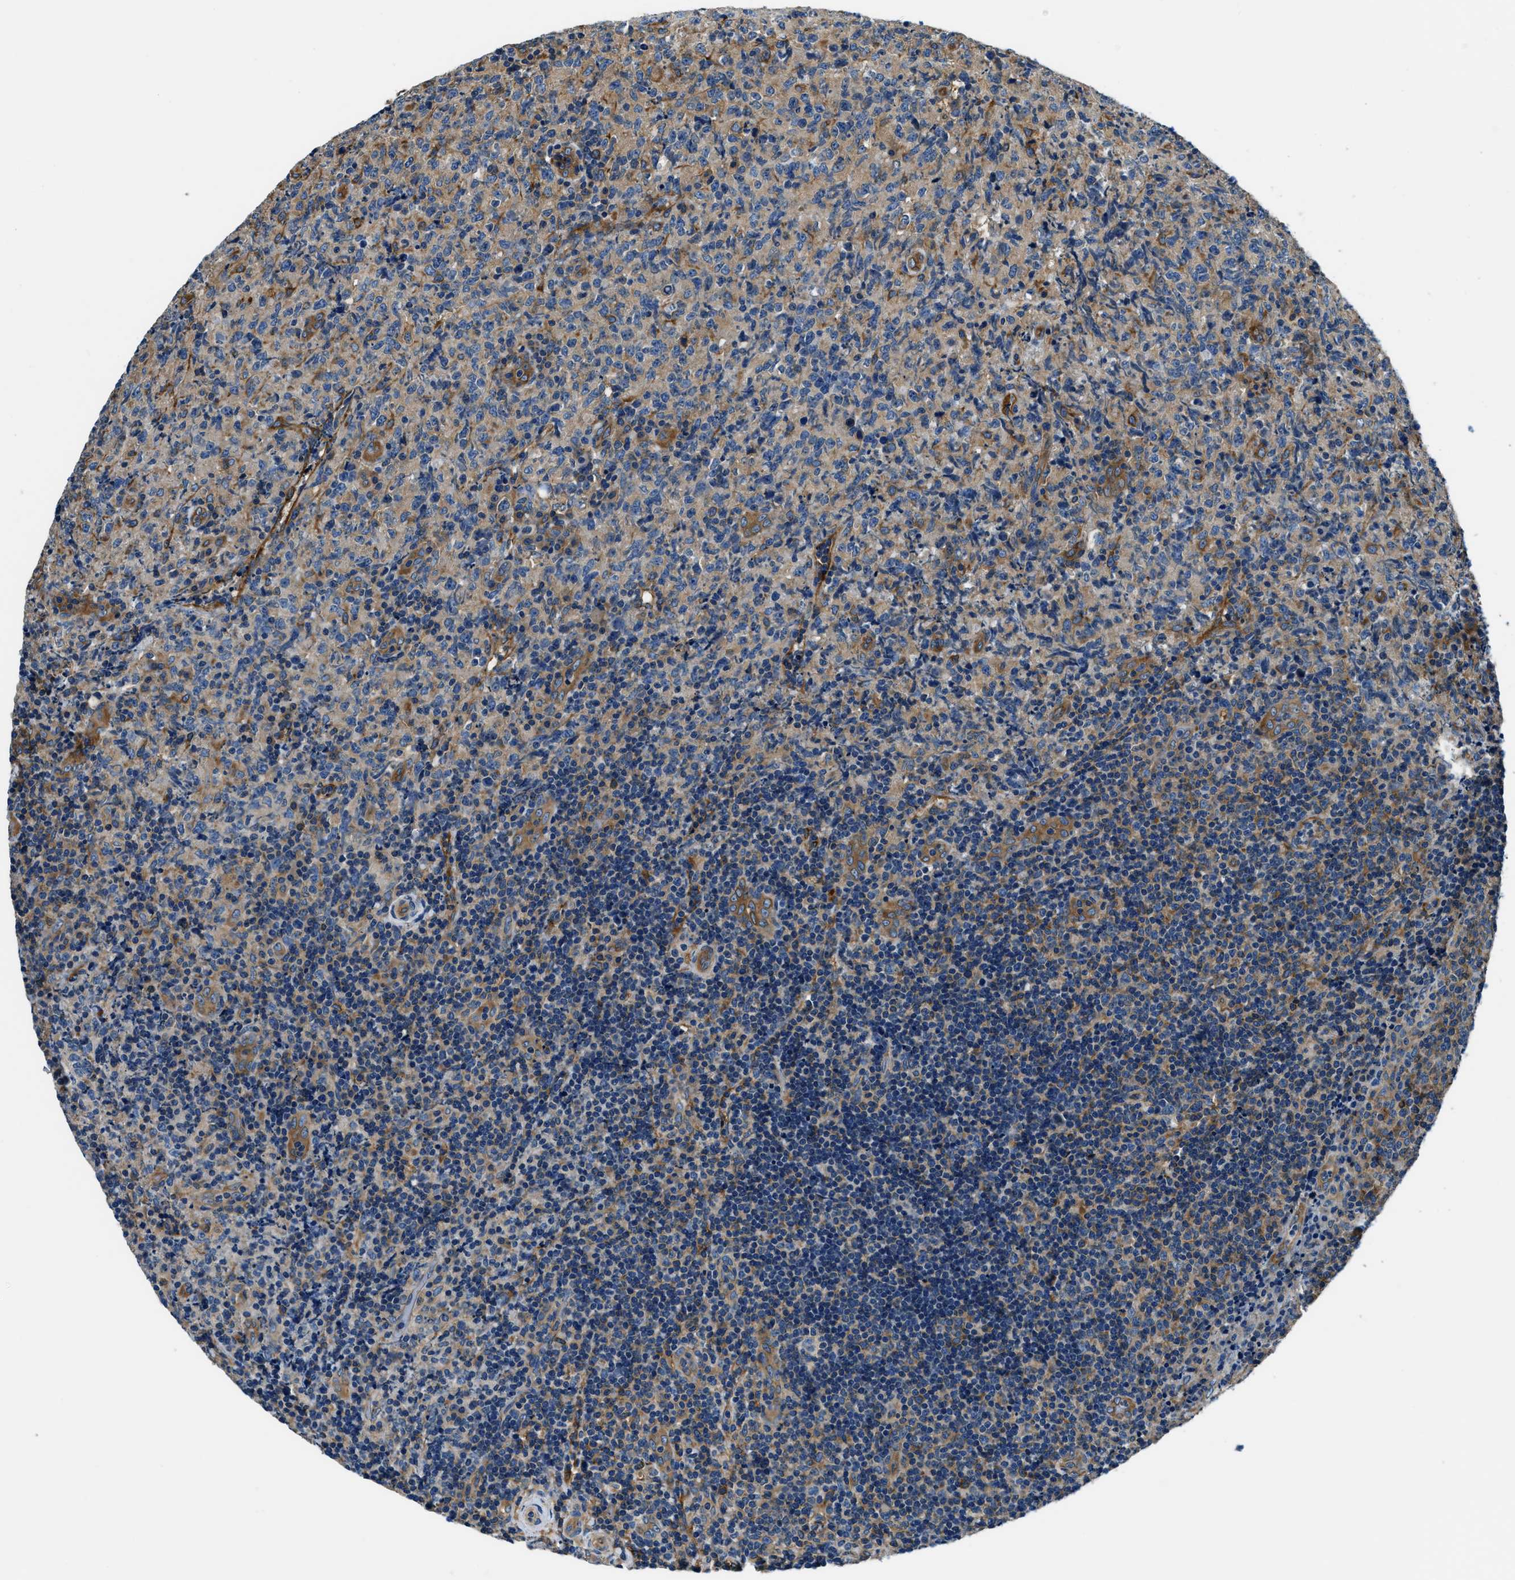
{"staining": {"intensity": "moderate", "quantity": "<25%", "location": "cytoplasmic/membranous"}, "tissue": "lymphoma", "cell_type": "Tumor cells", "image_type": "cancer", "snomed": [{"axis": "morphology", "description": "Malignant lymphoma, non-Hodgkin's type, High grade"}, {"axis": "topography", "description": "Tonsil"}], "caption": "Malignant lymphoma, non-Hodgkin's type (high-grade) stained with a protein marker reveals moderate staining in tumor cells.", "gene": "EEA1", "patient": {"sex": "female", "age": 36}}